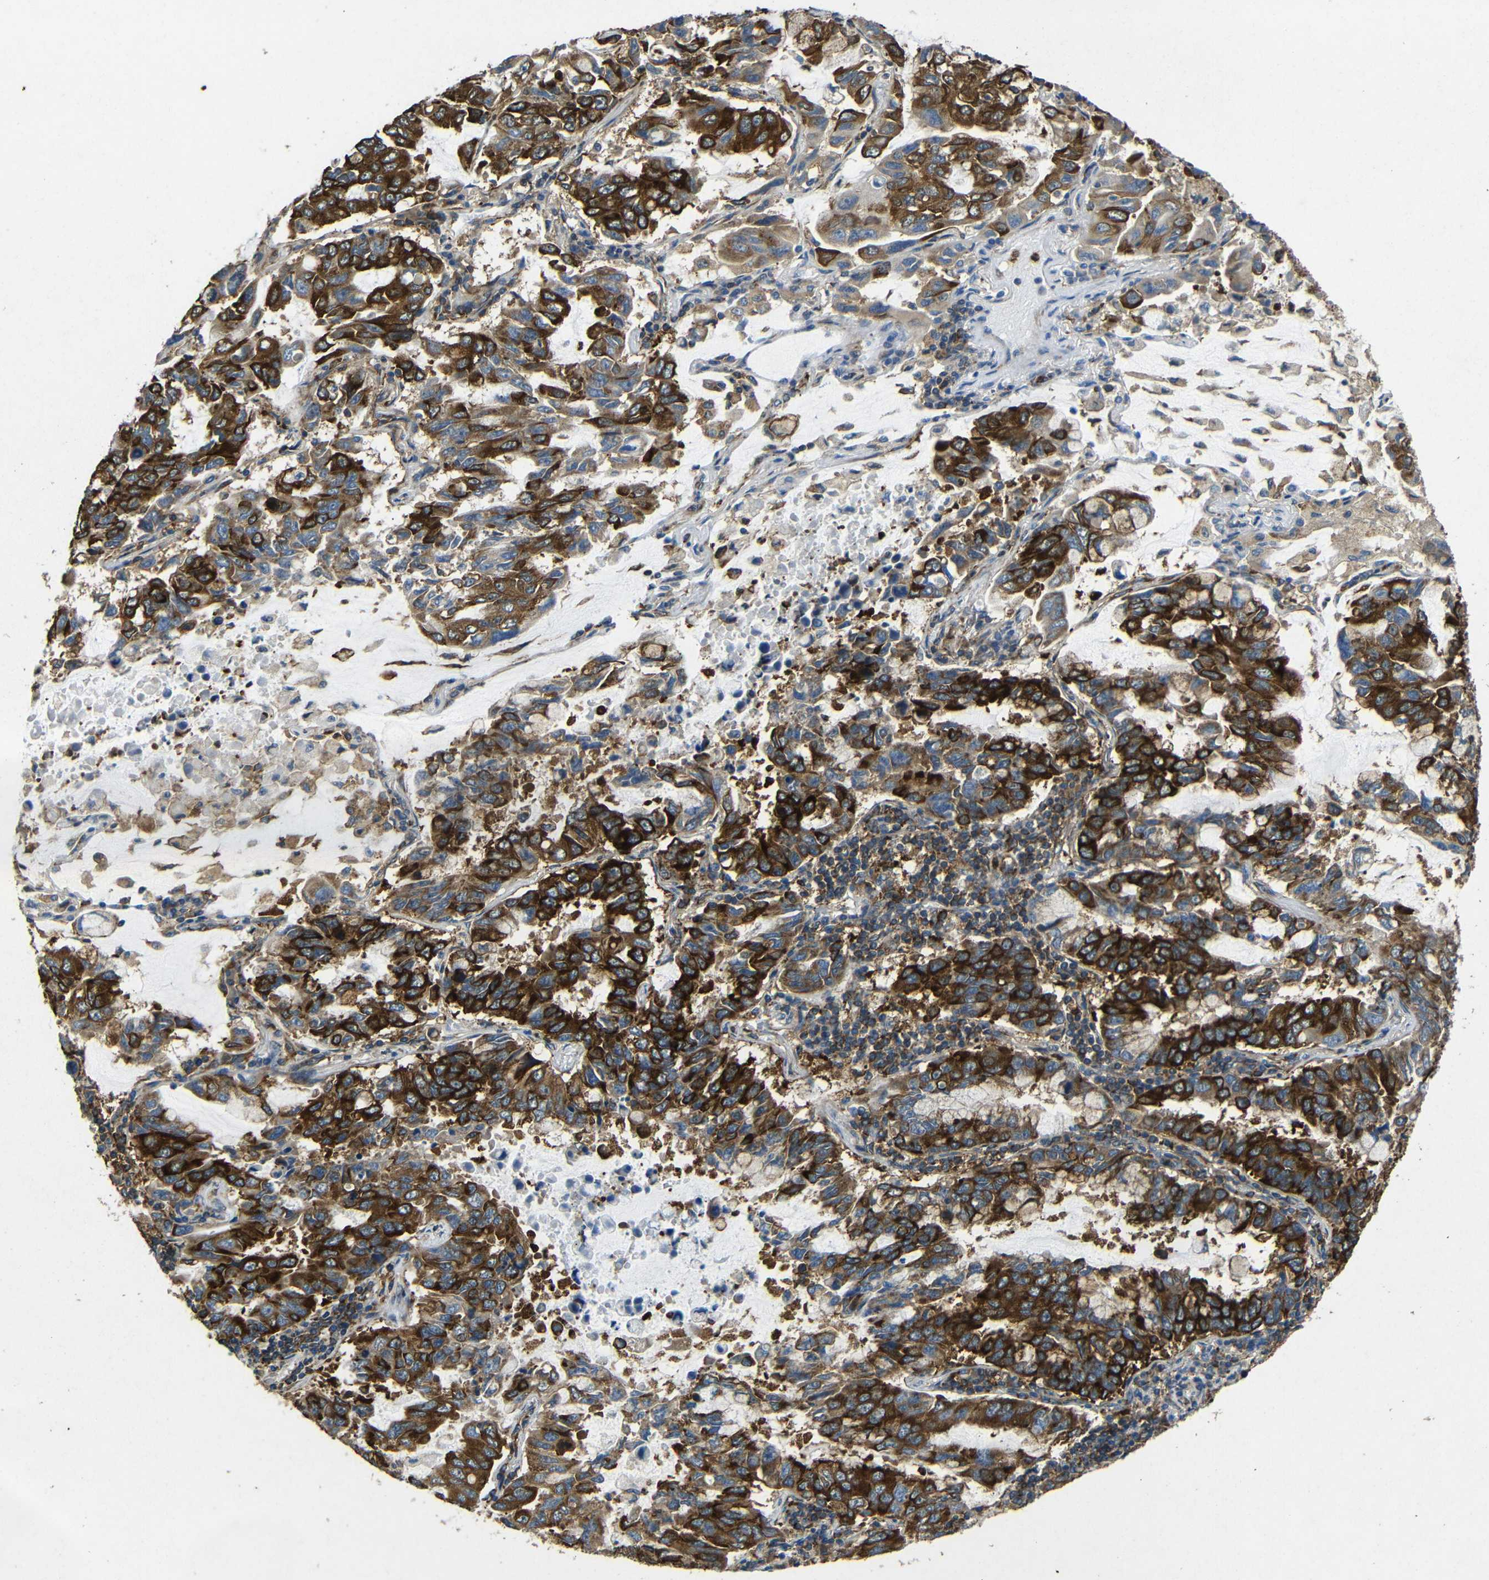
{"staining": {"intensity": "strong", "quantity": ">75%", "location": "cytoplasmic/membranous"}, "tissue": "lung cancer", "cell_type": "Tumor cells", "image_type": "cancer", "snomed": [{"axis": "morphology", "description": "Adenocarcinoma, NOS"}, {"axis": "topography", "description": "Lung"}], "caption": "DAB immunohistochemical staining of lung cancer (adenocarcinoma) reveals strong cytoplasmic/membranous protein positivity in approximately >75% of tumor cells. Immunohistochemistry stains the protein in brown and the nuclei are stained blue.", "gene": "BTF3", "patient": {"sex": "male", "age": 64}}